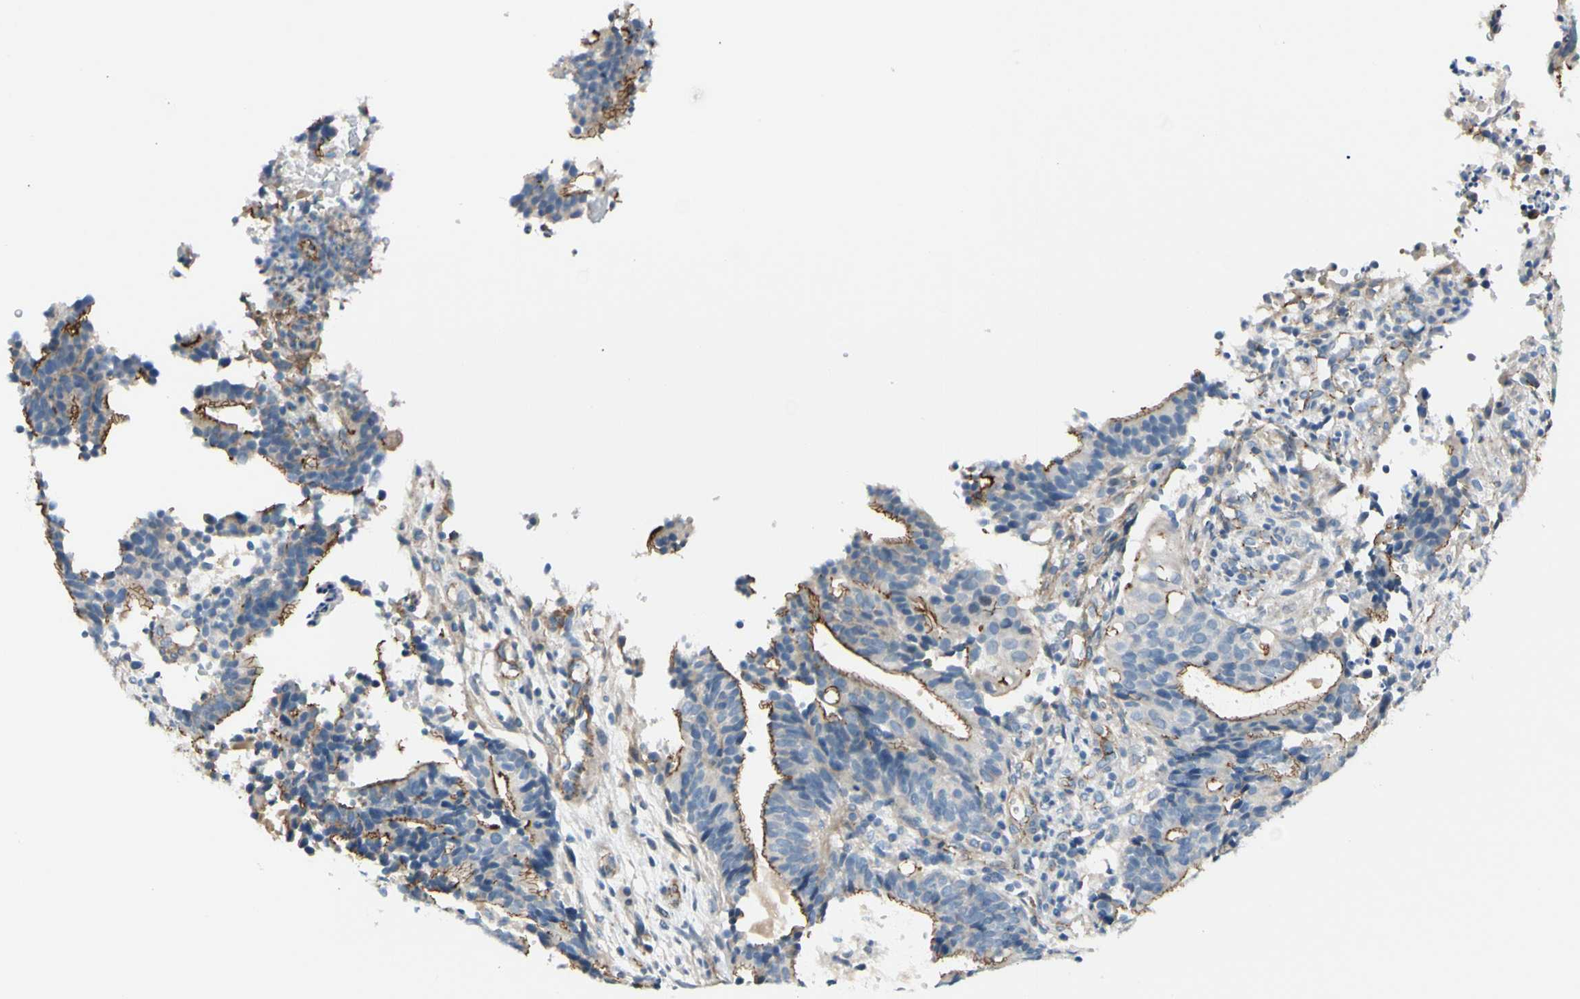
{"staining": {"intensity": "moderate", "quantity": "25%-75%", "location": "cytoplasmic/membranous"}, "tissue": "endometrial cancer", "cell_type": "Tumor cells", "image_type": "cancer", "snomed": [{"axis": "morphology", "description": "Adenocarcinoma, NOS"}, {"axis": "topography", "description": "Uterus"}], "caption": "Immunohistochemical staining of endometrial cancer reveals moderate cytoplasmic/membranous protein positivity in about 25%-75% of tumor cells.", "gene": "TJP1", "patient": {"sex": "female", "age": 83}}